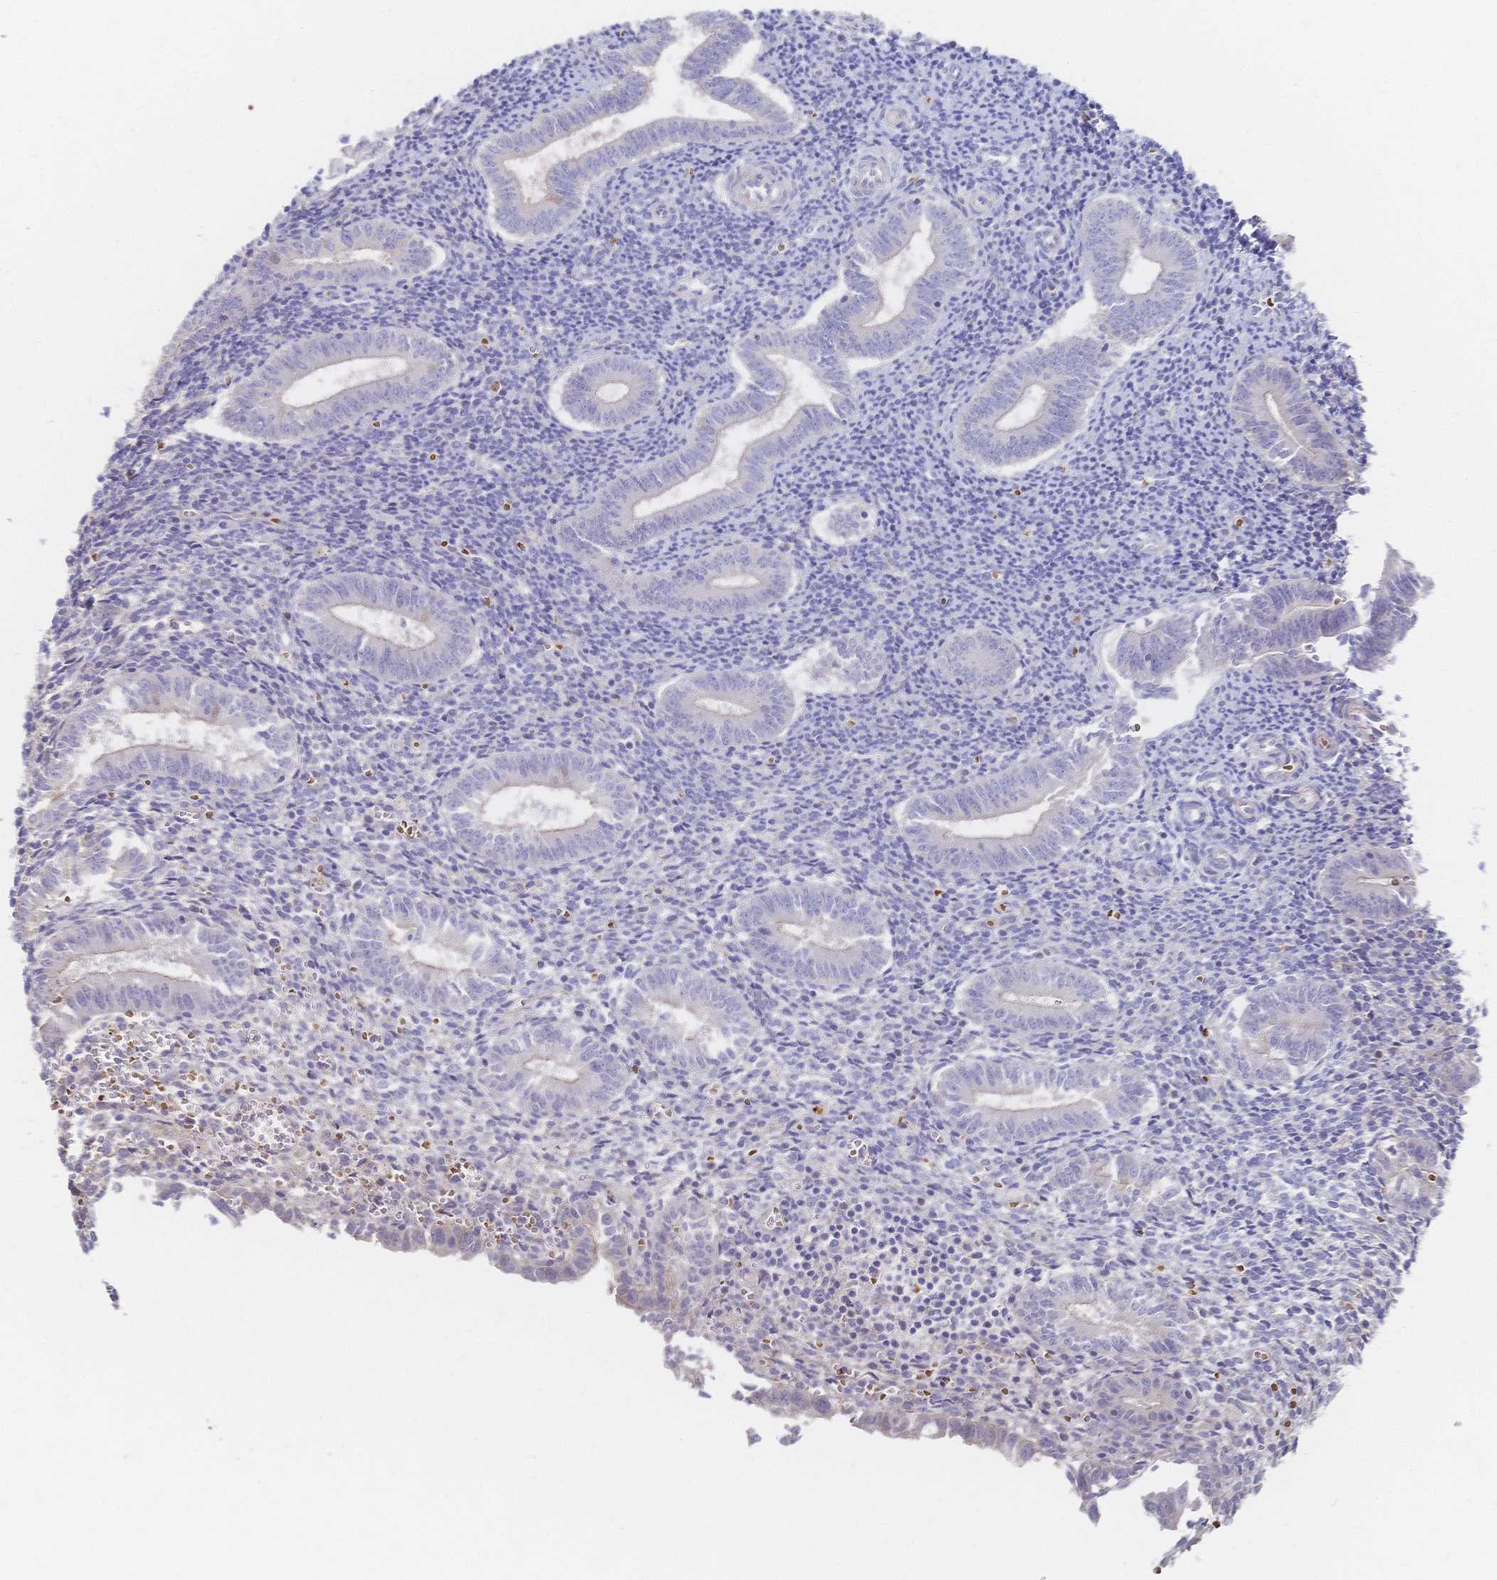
{"staining": {"intensity": "negative", "quantity": "none", "location": "none"}, "tissue": "endometrium", "cell_type": "Cells in endometrial stroma", "image_type": "normal", "snomed": [{"axis": "morphology", "description": "Normal tissue, NOS"}, {"axis": "topography", "description": "Endometrium"}], "caption": "Immunohistochemistry histopathology image of normal endometrium: endometrium stained with DAB shows no significant protein staining in cells in endometrial stroma.", "gene": "SLC5A1", "patient": {"sex": "female", "age": 25}}